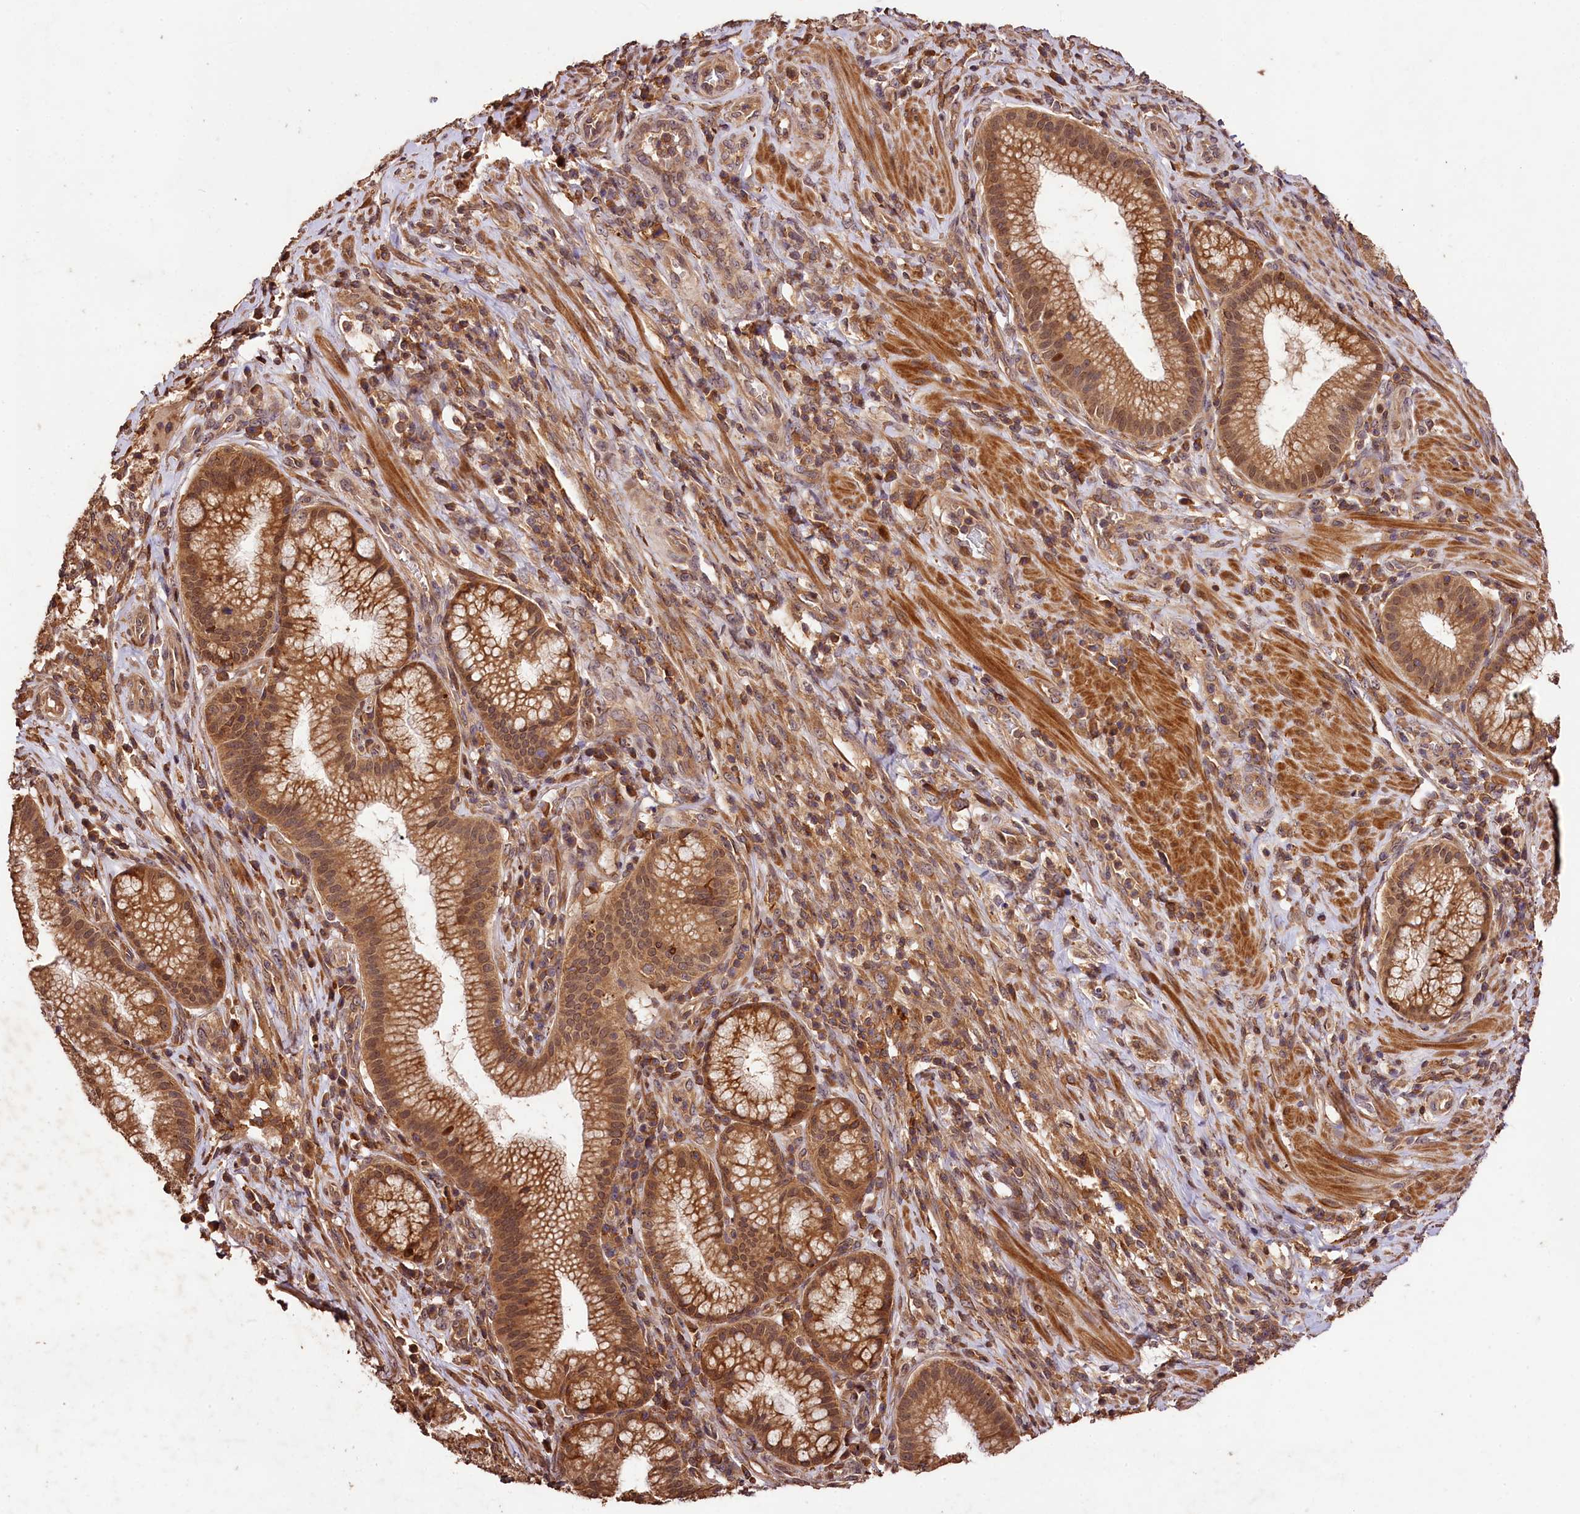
{"staining": {"intensity": "moderate", "quantity": ">75%", "location": "cytoplasmic/membranous,nuclear"}, "tissue": "pancreatic cancer", "cell_type": "Tumor cells", "image_type": "cancer", "snomed": [{"axis": "morphology", "description": "Adenocarcinoma, NOS"}, {"axis": "topography", "description": "Pancreas"}], "caption": "Moderate cytoplasmic/membranous and nuclear staining is appreciated in about >75% of tumor cells in pancreatic cancer.", "gene": "KPTN", "patient": {"sex": "male", "age": 72}}